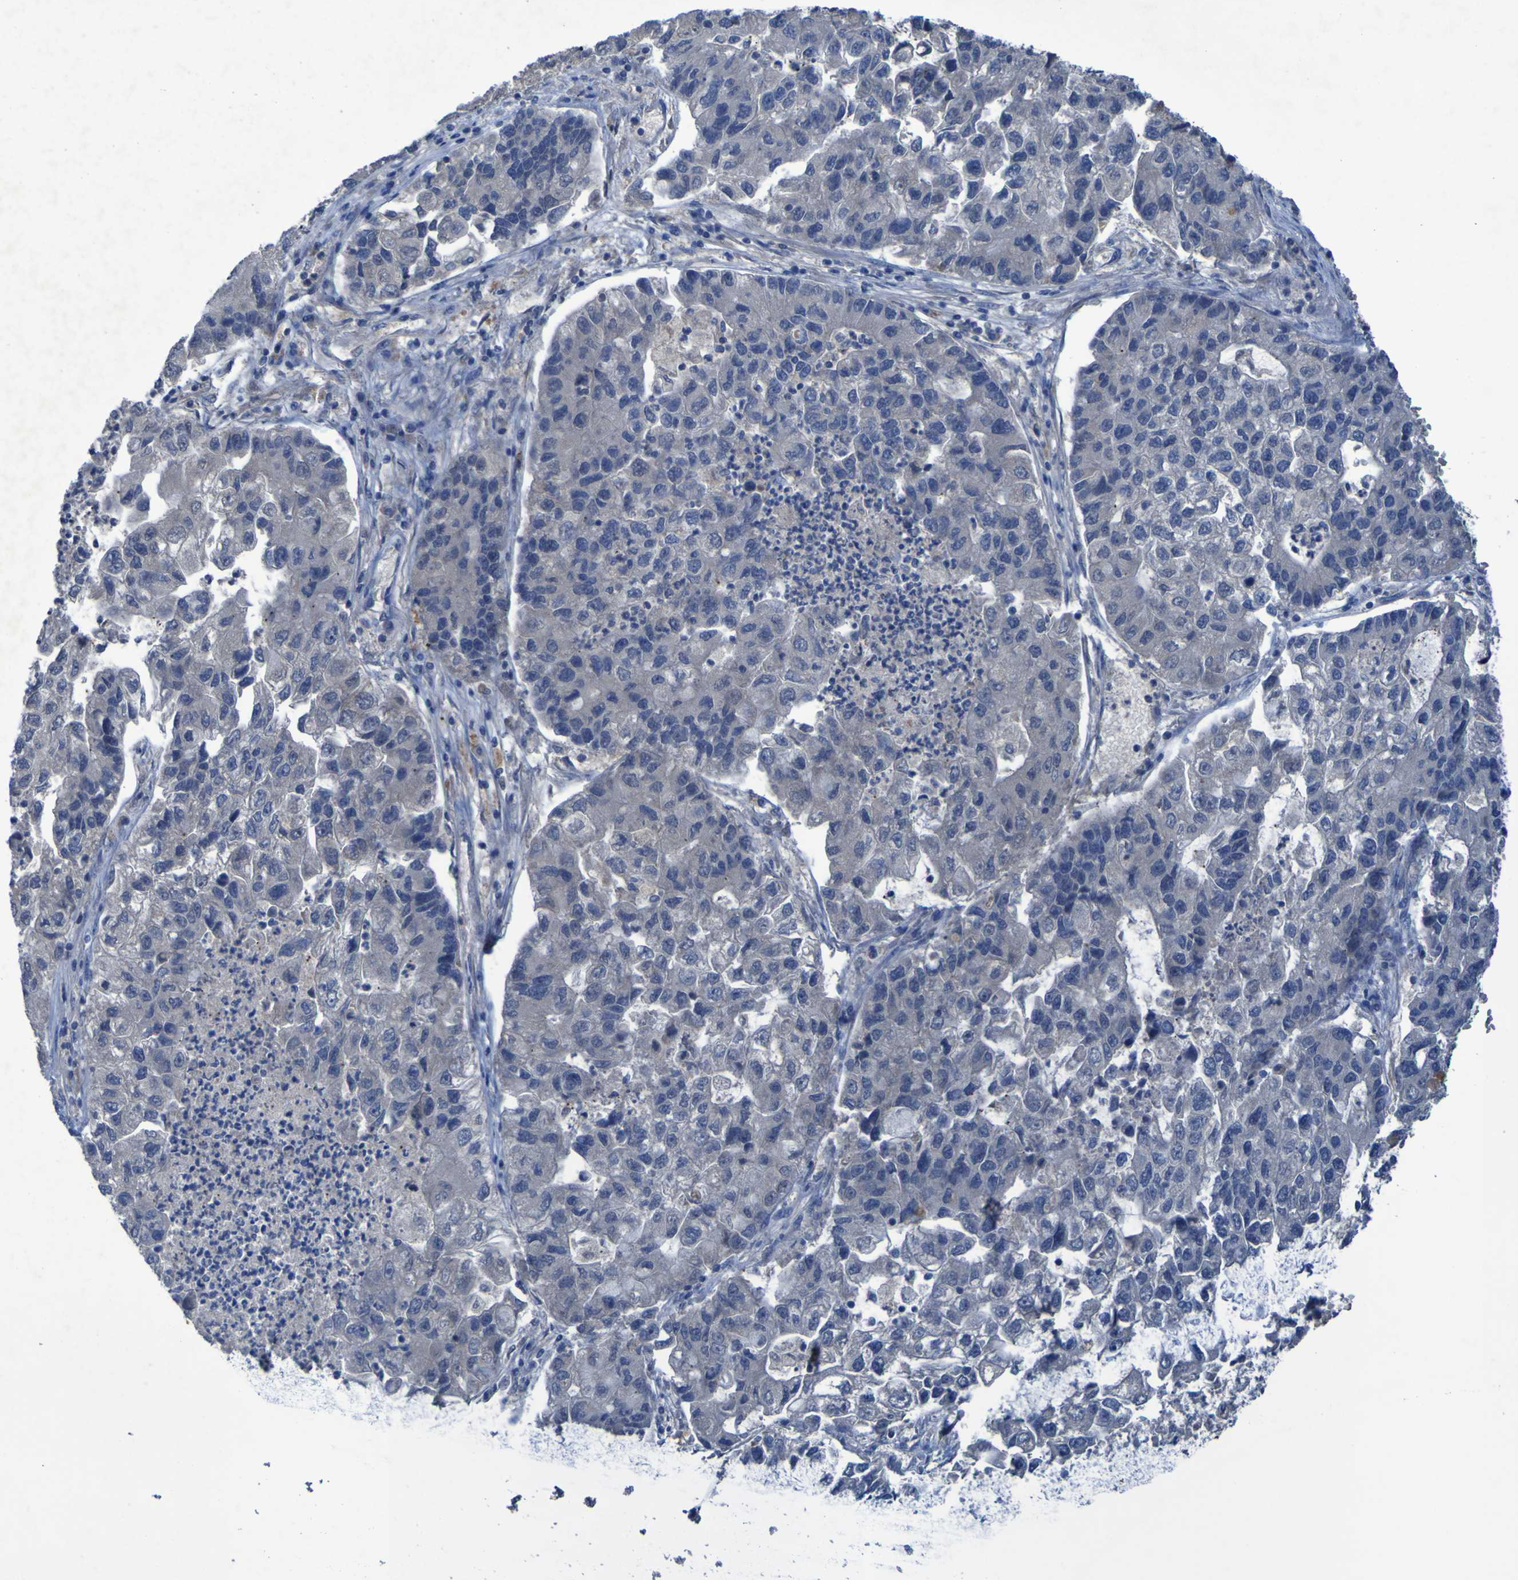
{"staining": {"intensity": "negative", "quantity": "none", "location": "none"}, "tissue": "lung cancer", "cell_type": "Tumor cells", "image_type": "cancer", "snomed": [{"axis": "morphology", "description": "Adenocarcinoma, NOS"}, {"axis": "topography", "description": "Lung"}], "caption": "A histopathology image of human lung cancer is negative for staining in tumor cells.", "gene": "SGK2", "patient": {"sex": "female", "age": 51}}